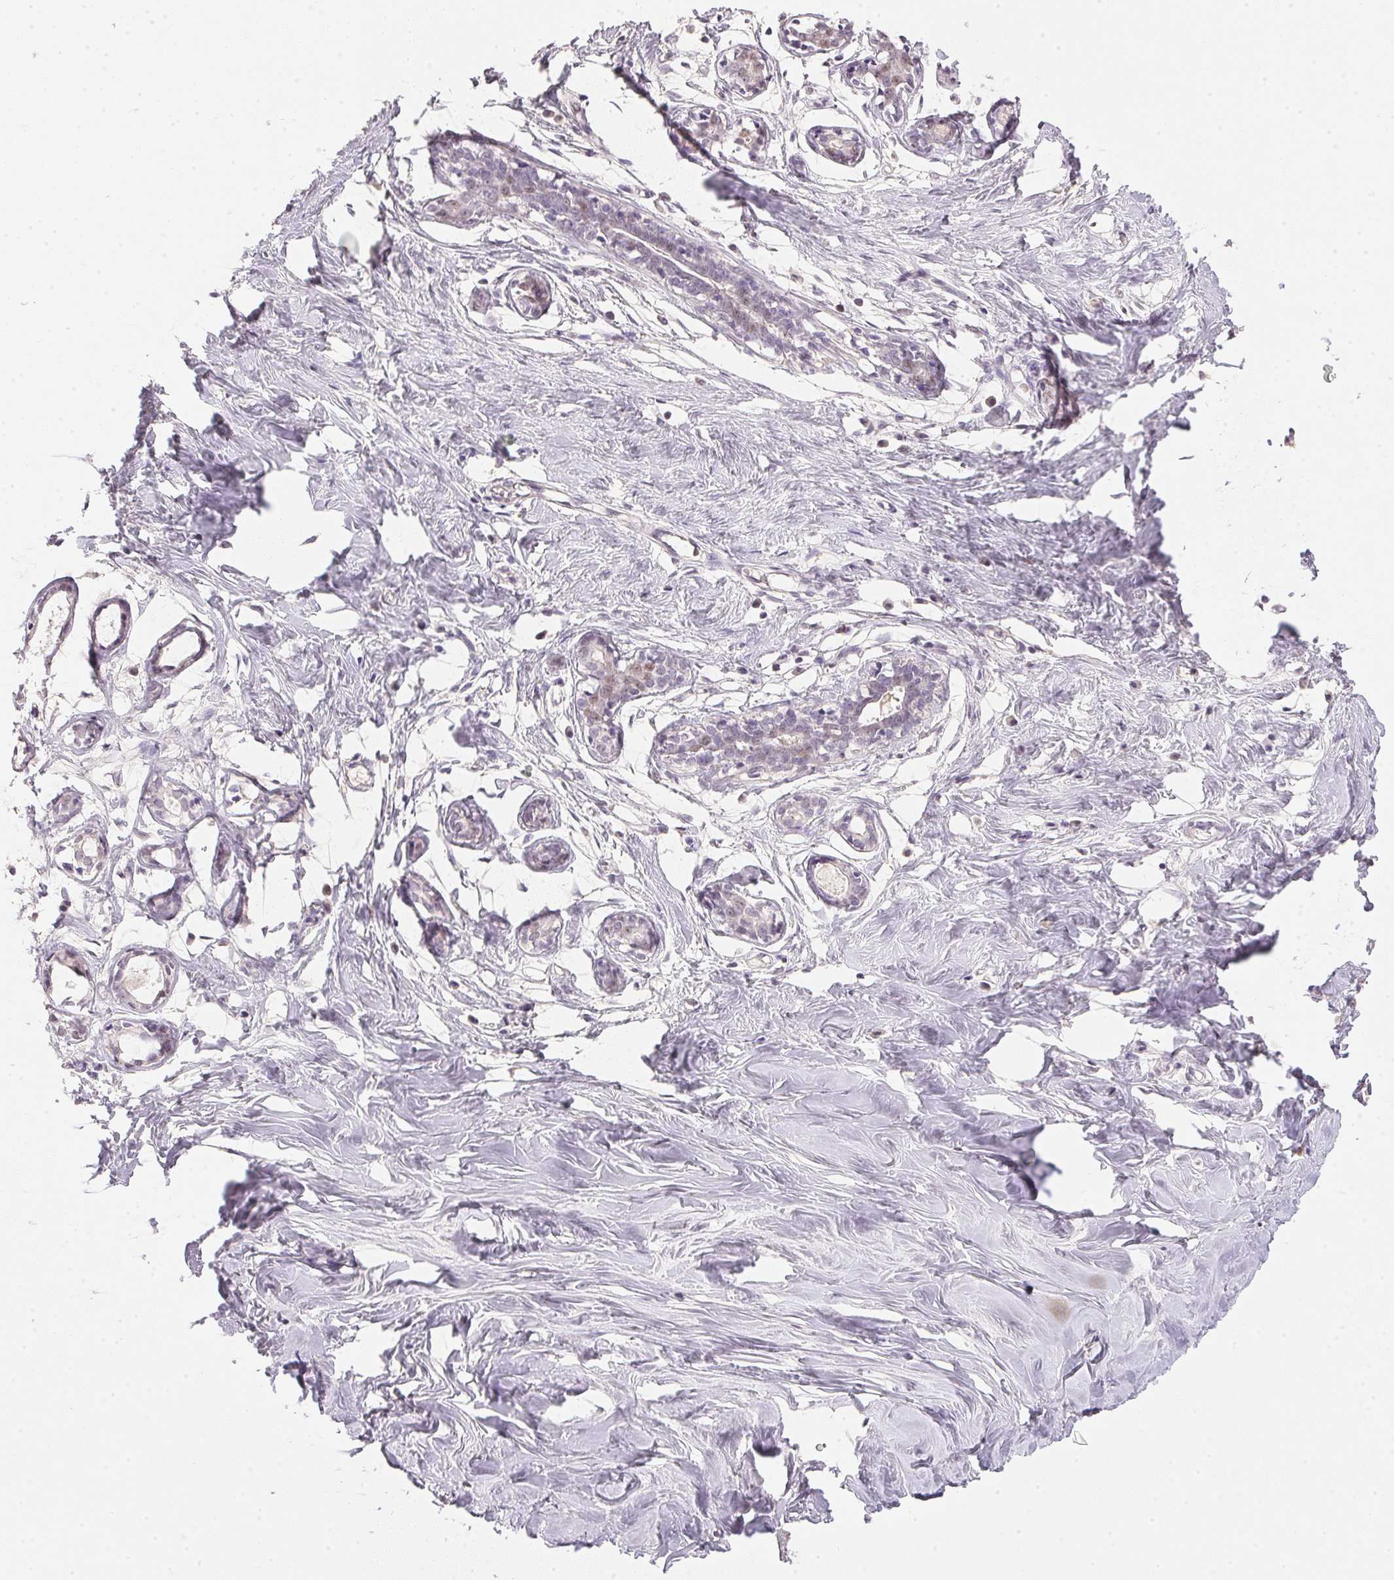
{"staining": {"intensity": "negative", "quantity": "none", "location": "none"}, "tissue": "breast", "cell_type": "Adipocytes", "image_type": "normal", "snomed": [{"axis": "morphology", "description": "Normal tissue, NOS"}, {"axis": "topography", "description": "Breast"}], "caption": "Immunohistochemistry micrograph of normal breast: human breast stained with DAB (3,3'-diaminobenzidine) exhibits no significant protein staining in adipocytes.", "gene": "POLR3G", "patient": {"sex": "female", "age": 27}}